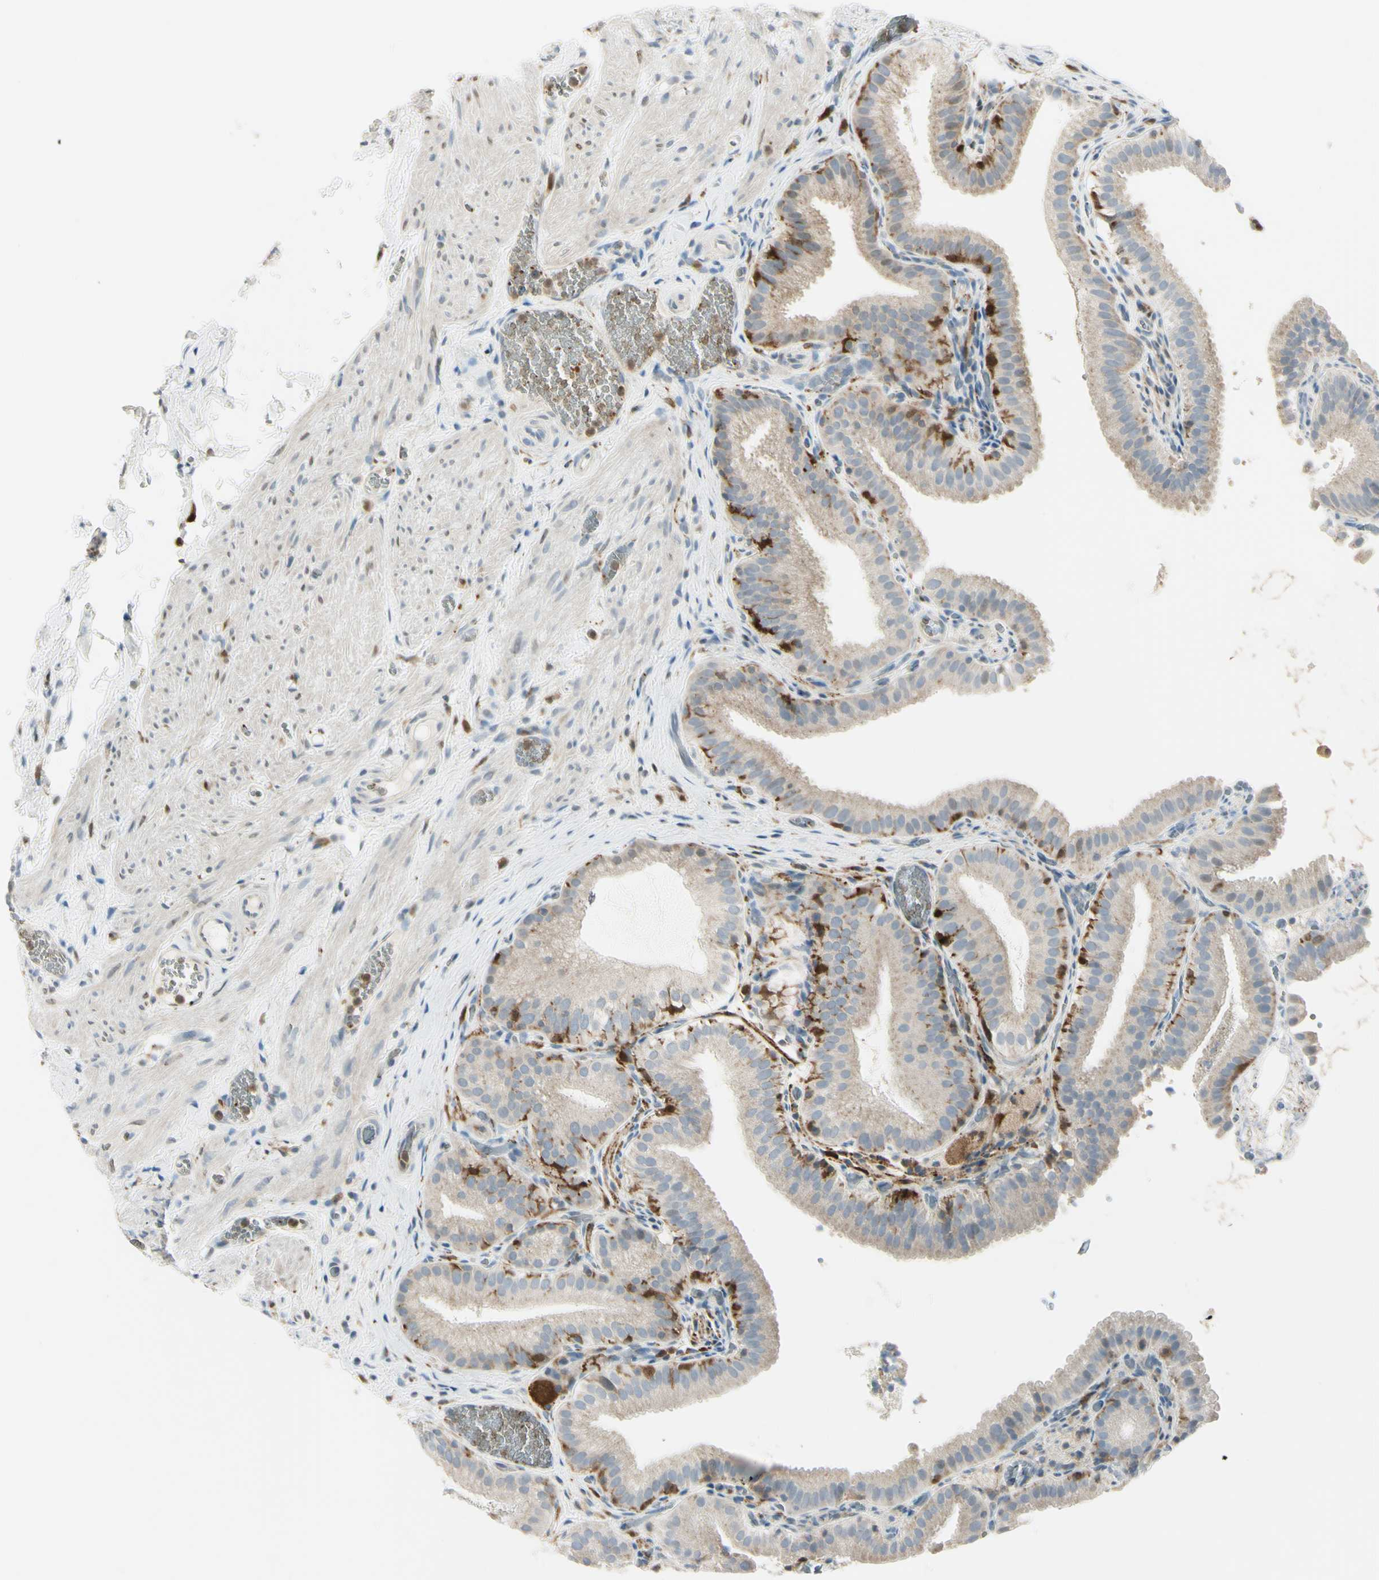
{"staining": {"intensity": "weak", "quantity": ">75%", "location": "cytoplasmic/membranous"}, "tissue": "gallbladder", "cell_type": "Glandular cells", "image_type": "normal", "snomed": [{"axis": "morphology", "description": "Normal tissue, NOS"}, {"axis": "topography", "description": "Gallbladder"}], "caption": "High-magnification brightfield microscopy of normal gallbladder stained with DAB (brown) and counterstained with hematoxylin (blue). glandular cells exhibit weak cytoplasmic/membranous positivity is identified in approximately>75% of cells.", "gene": "CYRIB", "patient": {"sex": "male", "age": 54}}